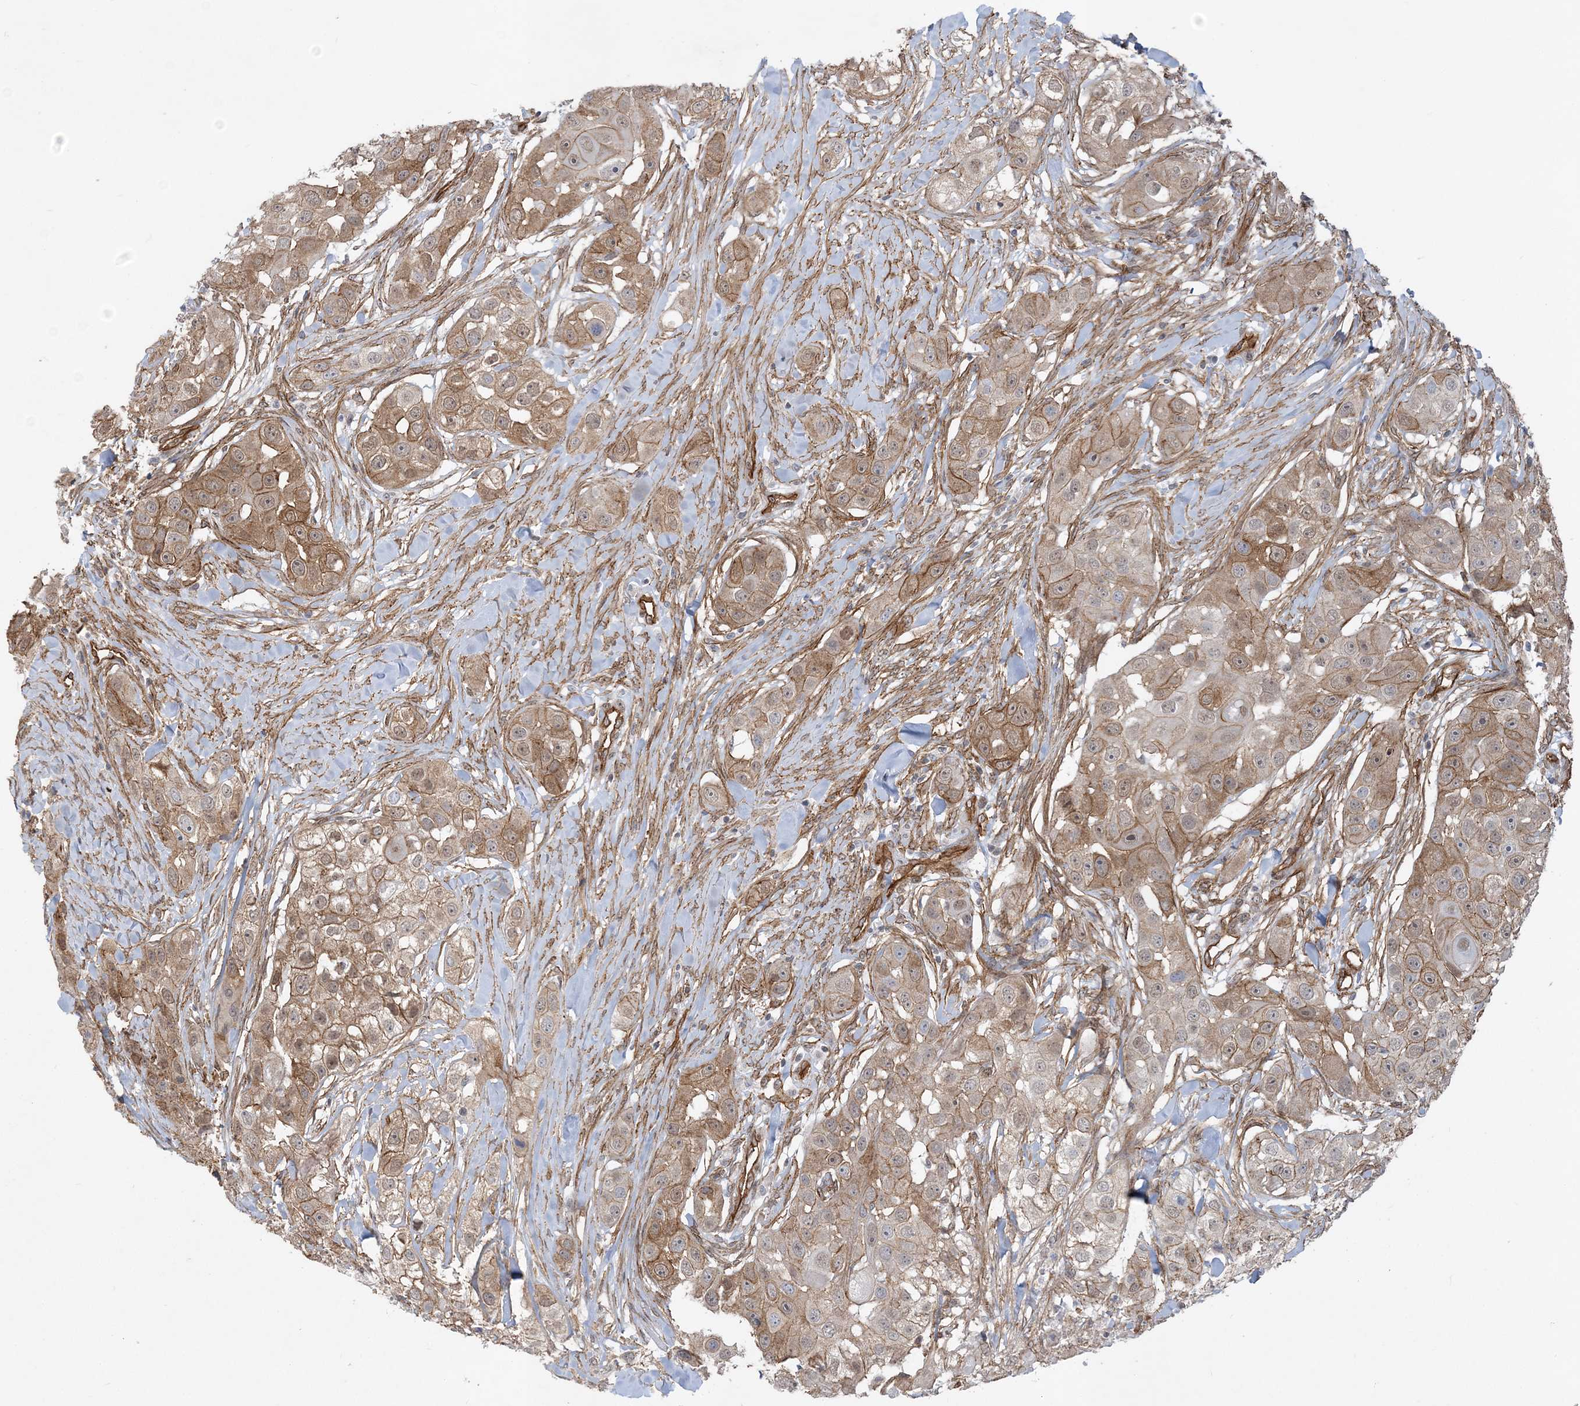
{"staining": {"intensity": "moderate", "quantity": ">75%", "location": "cytoplasmic/membranous,nuclear"}, "tissue": "head and neck cancer", "cell_type": "Tumor cells", "image_type": "cancer", "snomed": [{"axis": "morphology", "description": "Normal tissue, NOS"}, {"axis": "morphology", "description": "Squamous cell carcinoma, NOS"}, {"axis": "topography", "description": "Skeletal muscle"}, {"axis": "topography", "description": "Head-Neck"}], "caption": "Protein expression by immunohistochemistry shows moderate cytoplasmic/membranous and nuclear staining in about >75% of tumor cells in head and neck squamous cell carcinoma.", "gene": "RAI14", "patient": {"sex": "male", "age": 51}}